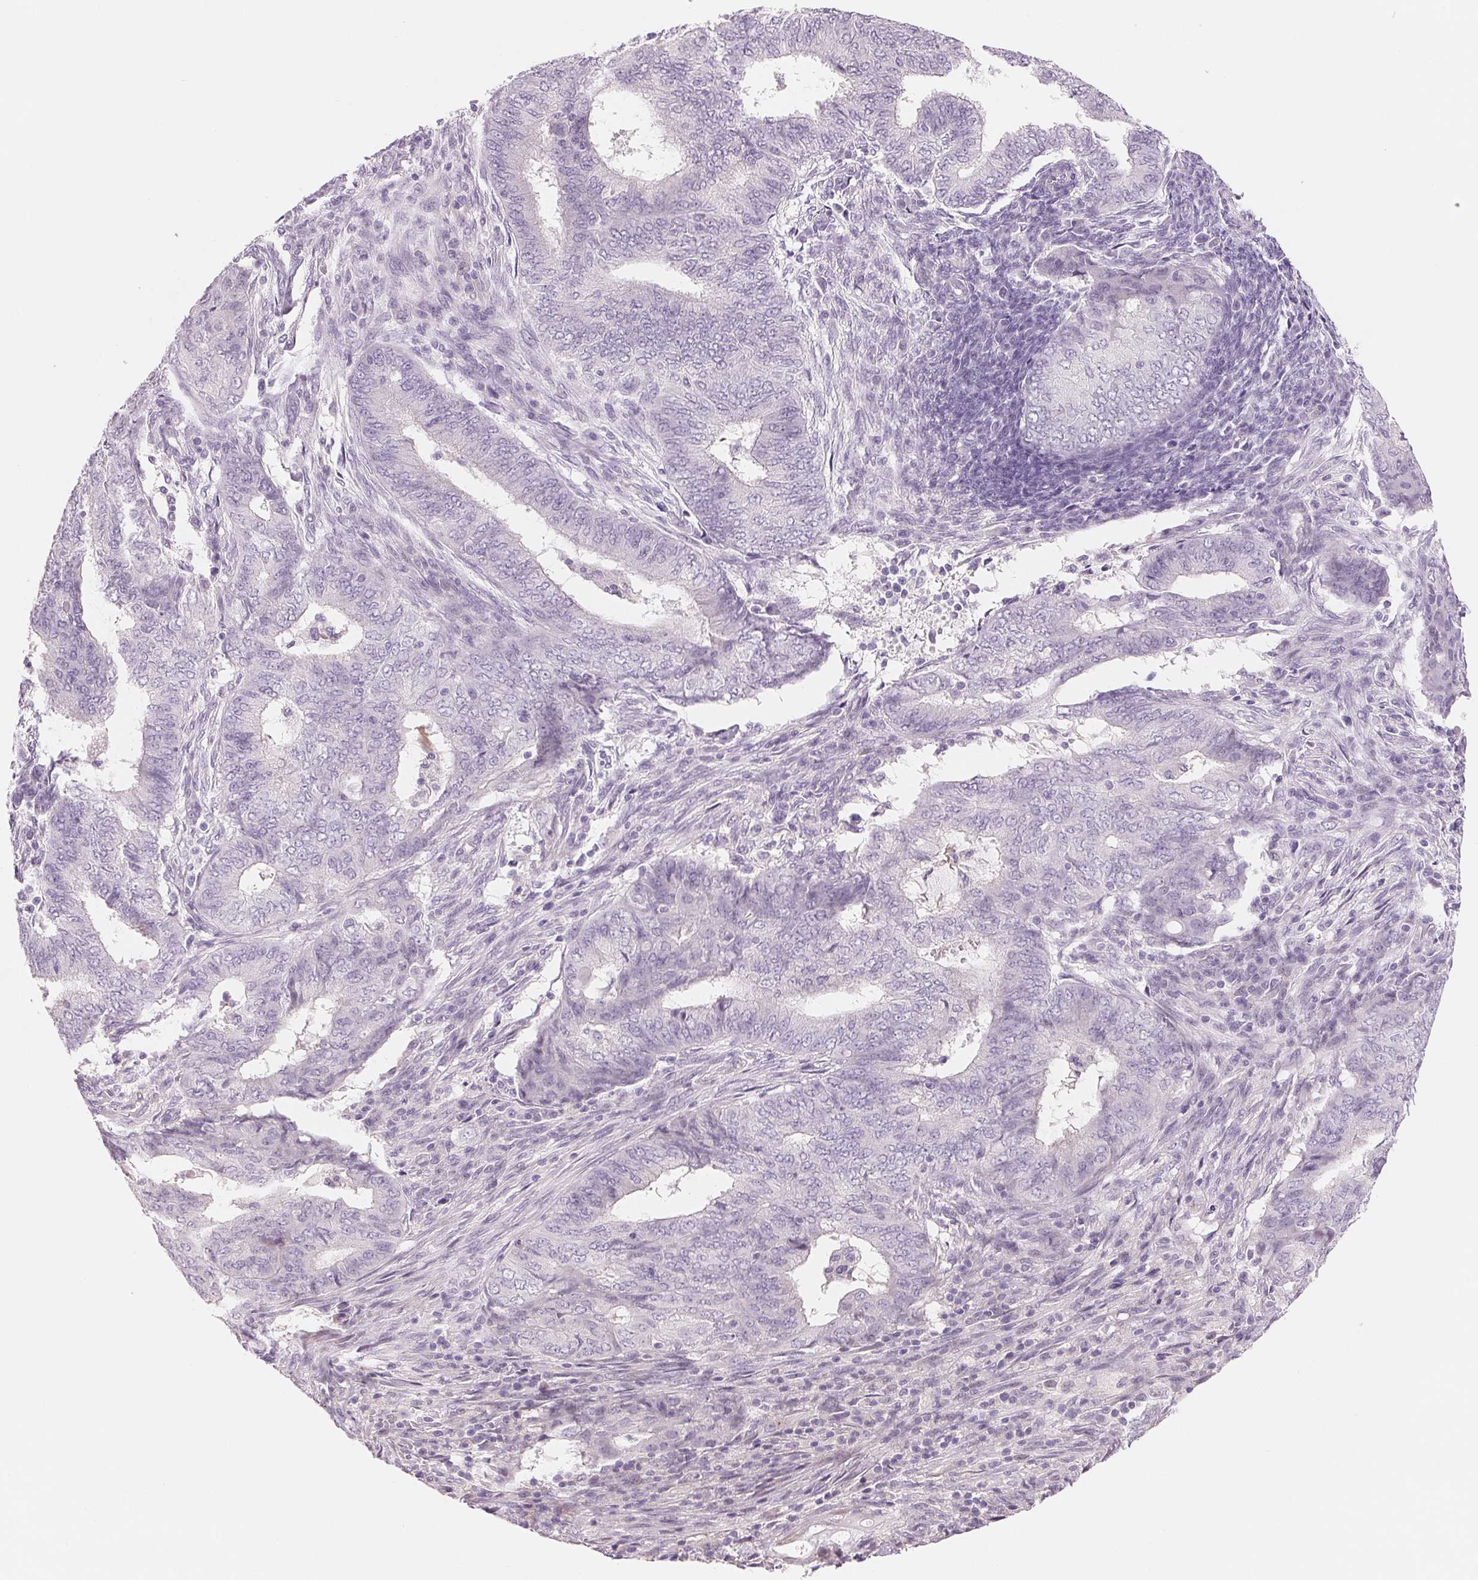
{"staining": {"intensity": "negative", "quantity": "none", "location": "none"}, "tissue": "endometrial cancer", "cell_type": "Tumor cells", "image_type": "cancer", "snomed": [{"axis": "morphology", "description": "Adenocarcinoma, NOS"}, {"axis": "topography", "description": "Endometrium"}], "caption": "Immunohistochemistry (IHC) histopathology image of human endometrial cancer (adenocarcinoma) stained for a protein (brown), which reveals no positivity in tumor cells. (Brightfield microscopy of DAB (3,3'-diaminobenzidine) immunohistochemistry (IHC) at high magnification).", "gene": "CCDC168", "patient": {"sex": "female", "age": 62}}